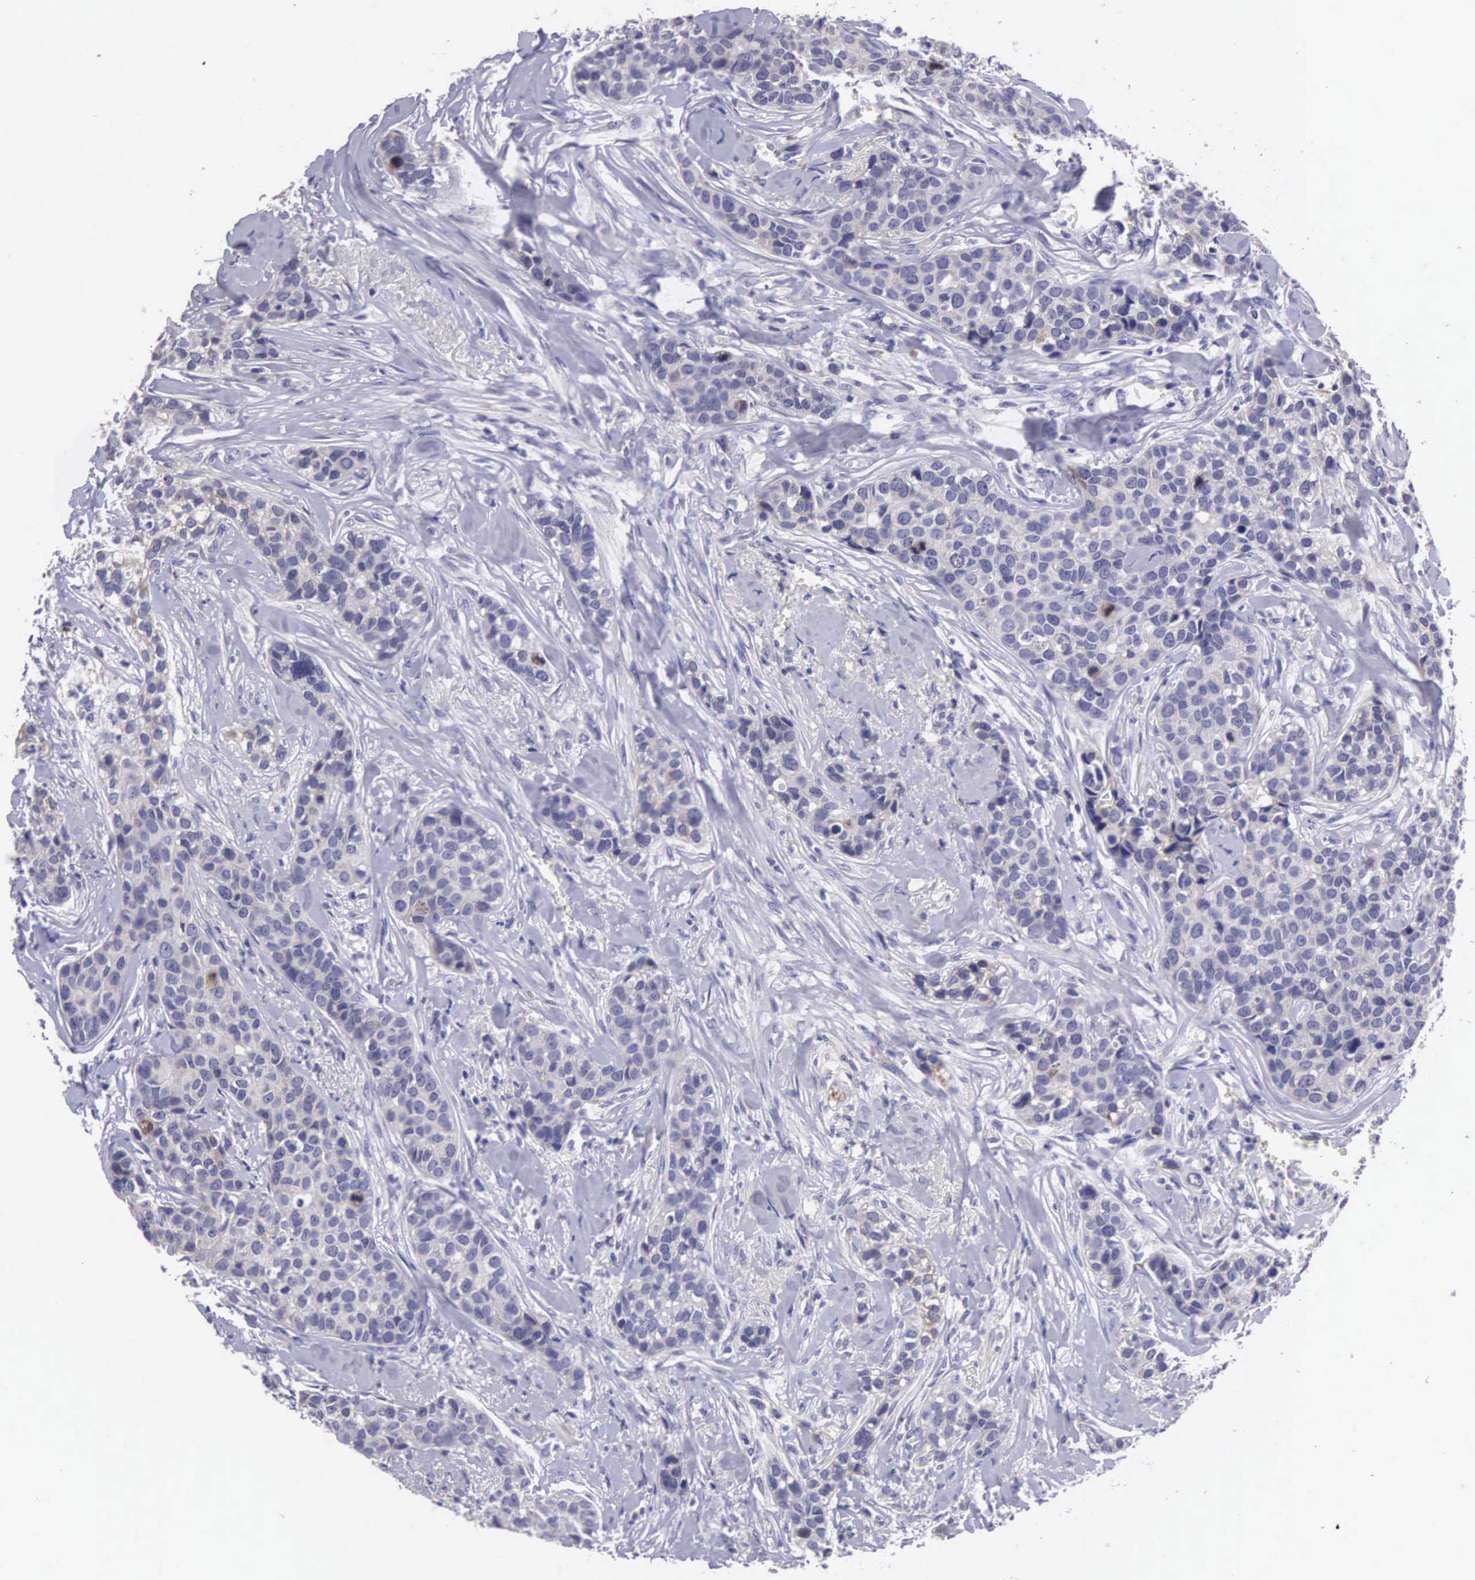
{"staining": {"intensity": "negative", "quantity": "none", "location": "none"}, "tissue": "breast cancer", "cell_type": "Tumor cells", "image_type": "cancer", "snomed": [{"axis": "morphology", "description": "Duct carcinoma"}, {"axis": "topography", "description": "Breast"}], "caption": "Photomicrograph shows no significant protein staining in tumor cells of intraductal carcinoma (breast).", "gene": "ARG2", "patient": {"sex": "female", "age": 91}}